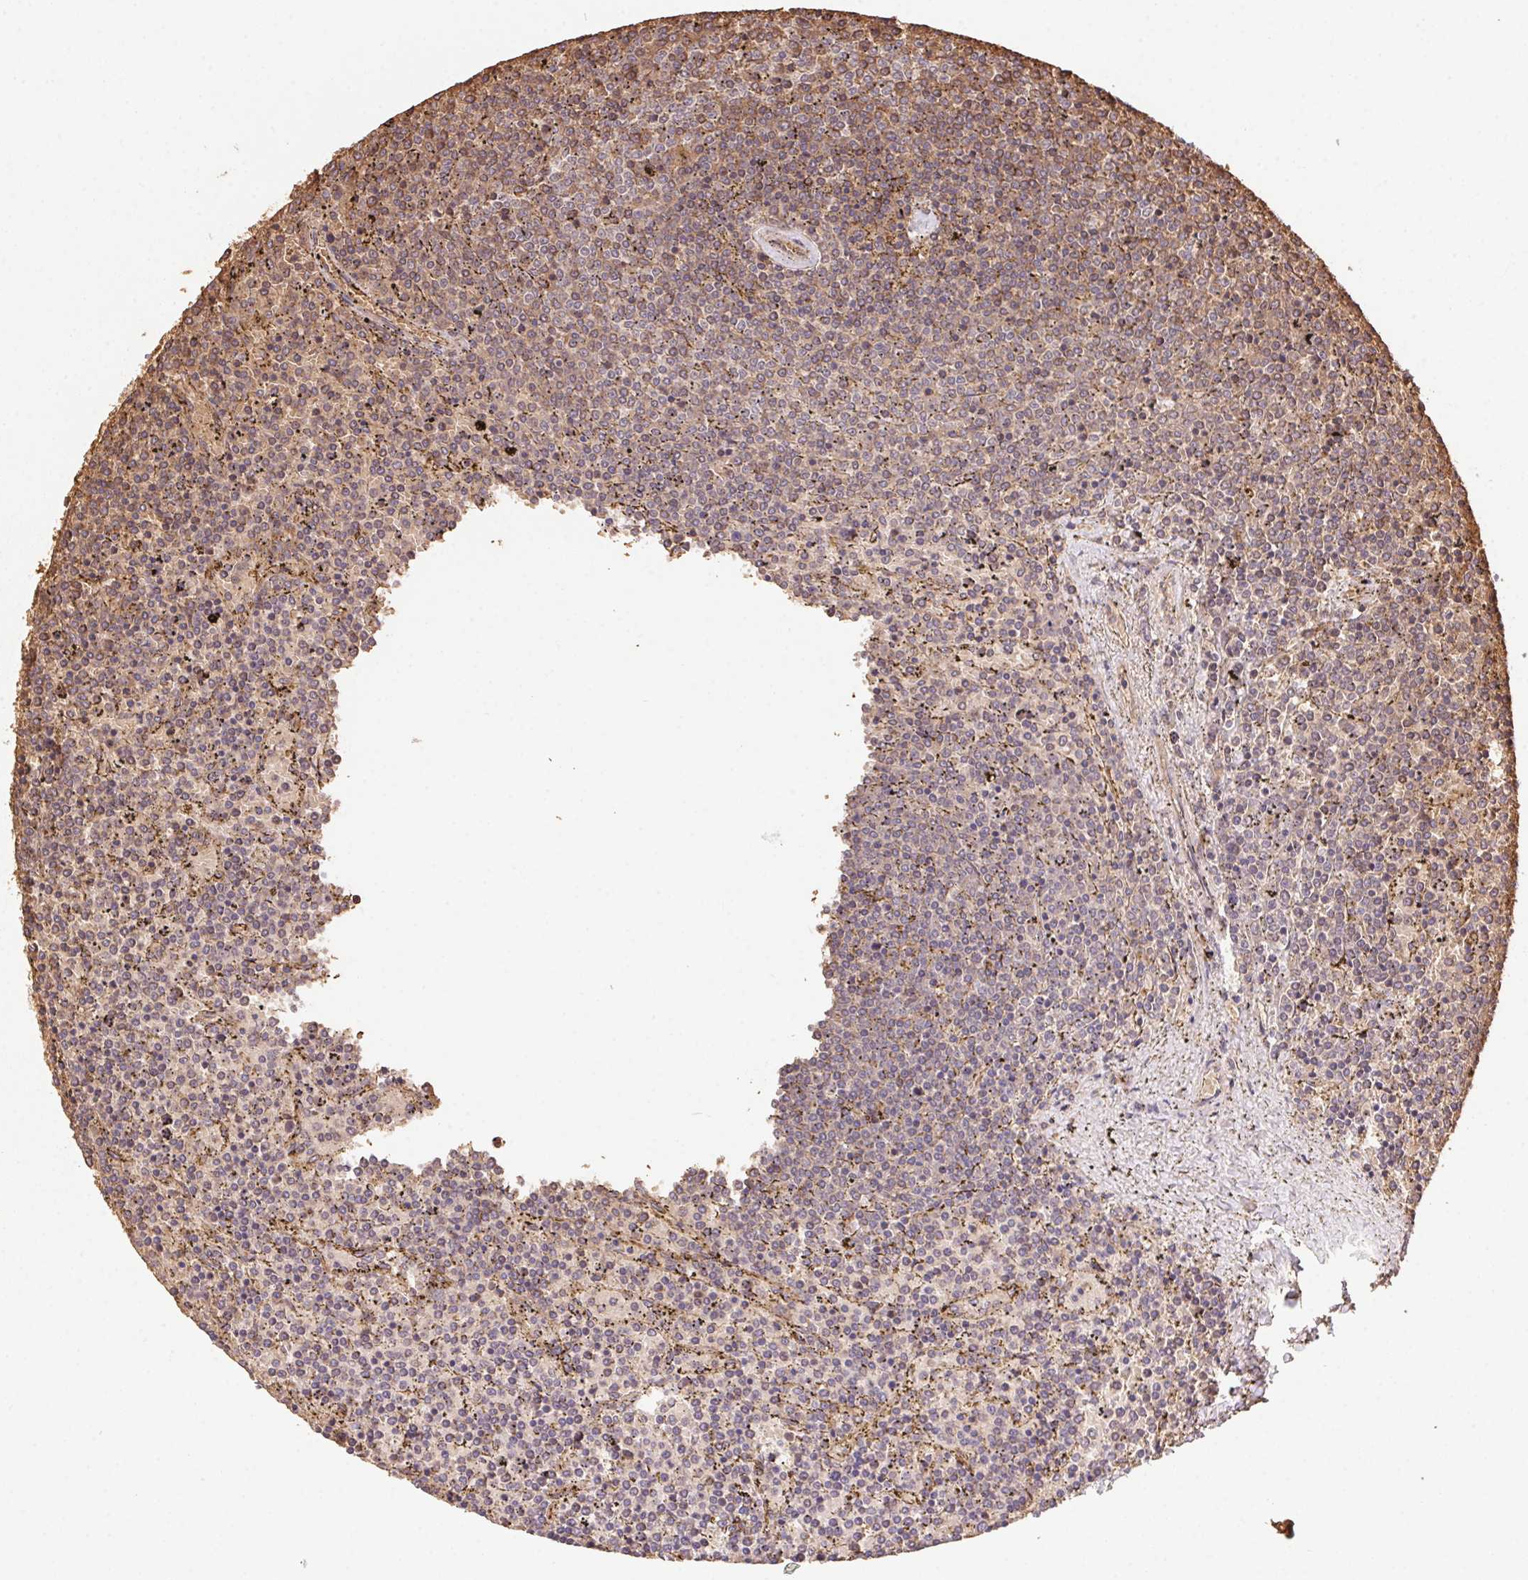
{"staining": {"intensity": "negative", "quantity": "none", "location": "none"}, "tissue": "lymphoma", "cell_type": "Tumor cells", "image_type": "cancer", "snomed": [{"axis": "morphology", "description": "Malignant lymphoma, non-Hodgkin's type, Low grade"}, {"axis": "topography", "description": "Spleen"}], "caption": "Photomicrograph shows no significant protein positivity in tumor cells of malignant lymphoma, non-Hodgkin's type (low-grade).", "gene": "USE1", "patient": {"sex": "female", "age": 77}}